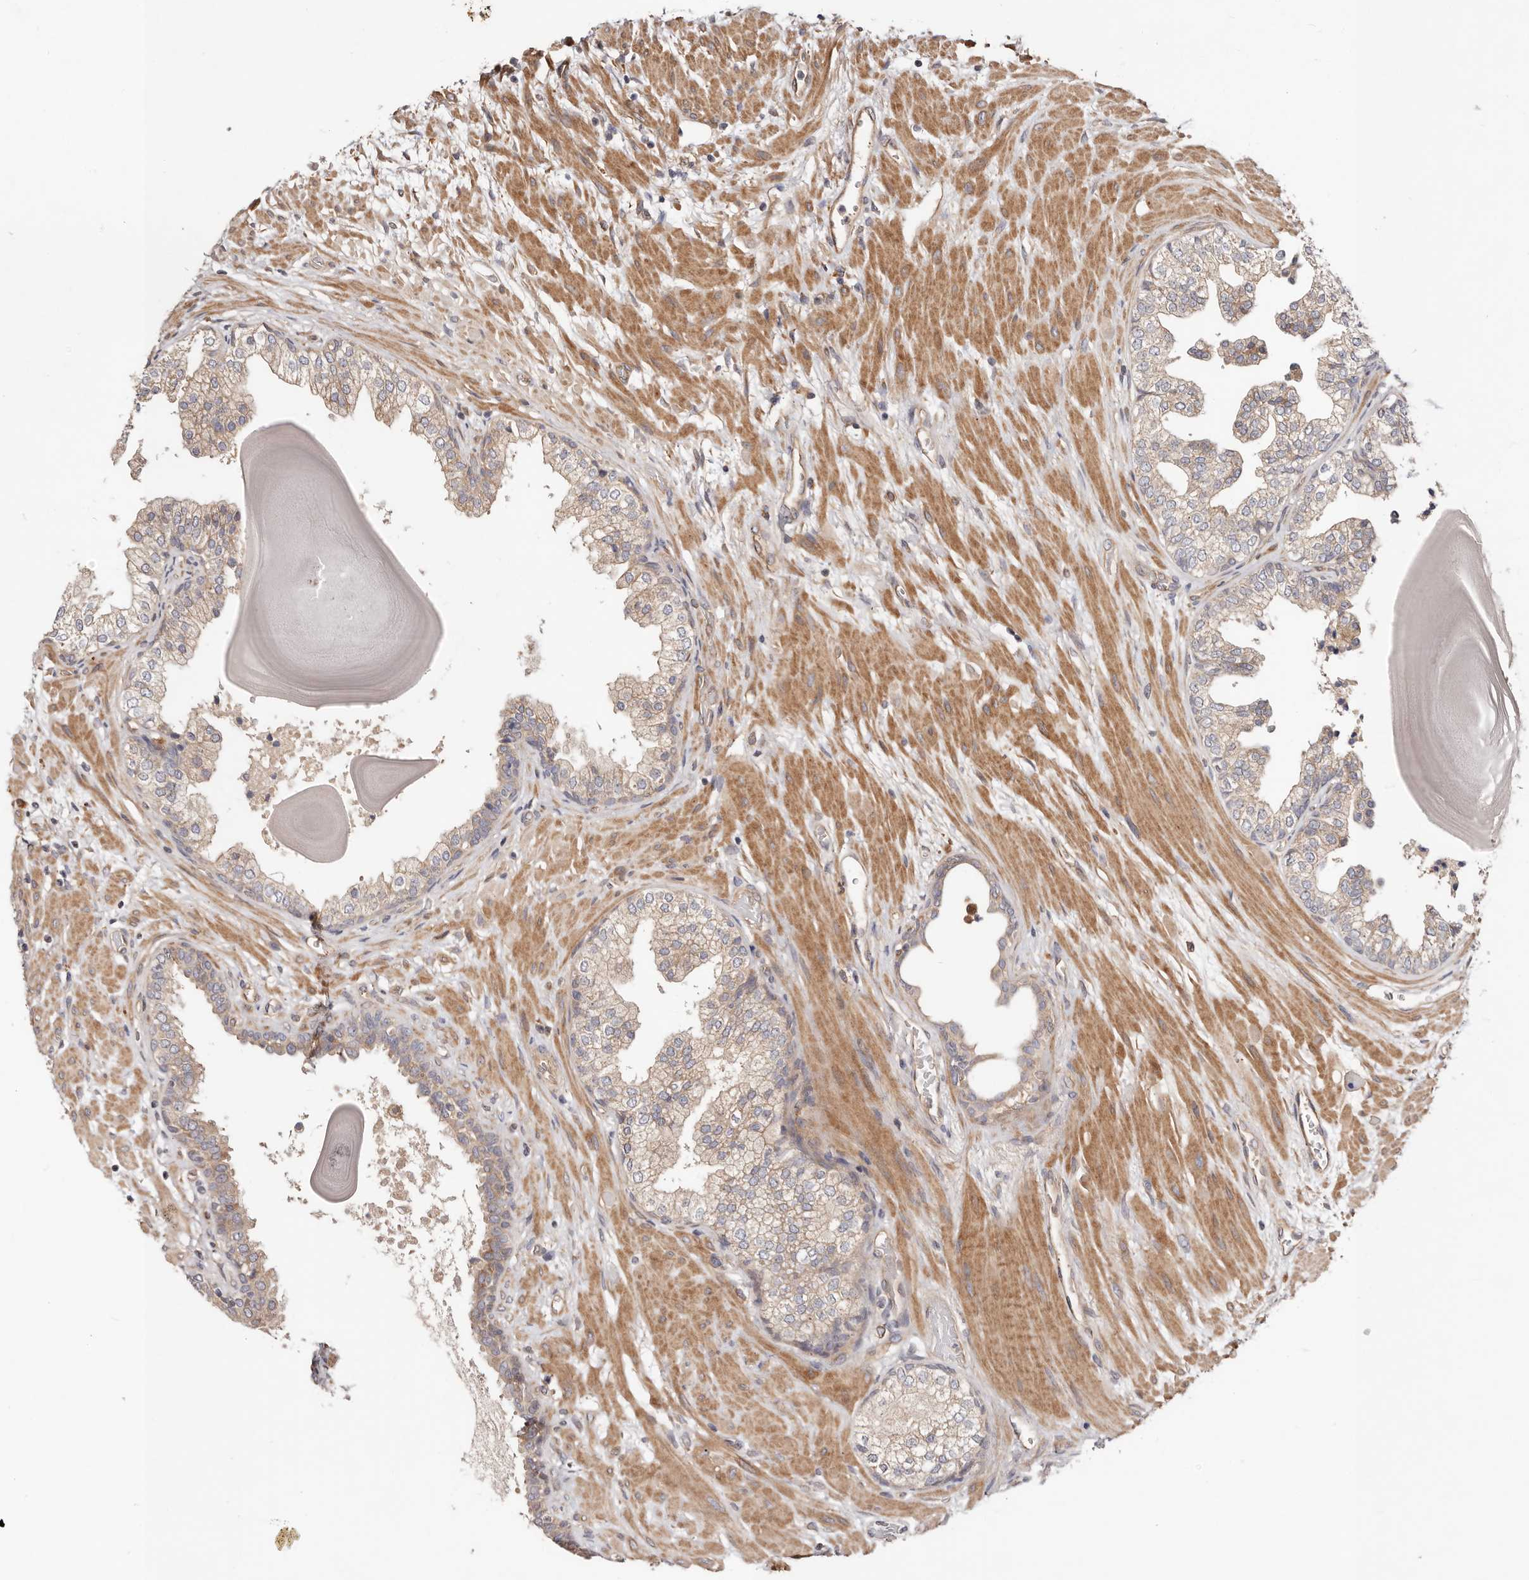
{"staining": {"intensity": "weak", "quantity": "25%-75%", "location": "cytoplasmic/membranous"}, "tissue": "prostate", "cell_type": "Glandular cells", "image_type": "normal", "snomed": [{"axis": "morphology", "description": "Normal tissue, NOS"}, {"axis": "topography", "description": "Prostate"}], "caption": "This is an image of immunohistochemistry (IHC) staining of normal prostate, which shows weak expression in the cytoplasmic/membranous of glandular cells.", "gene": "MACF1", "patient": {"sex": "male", "age": 48}}